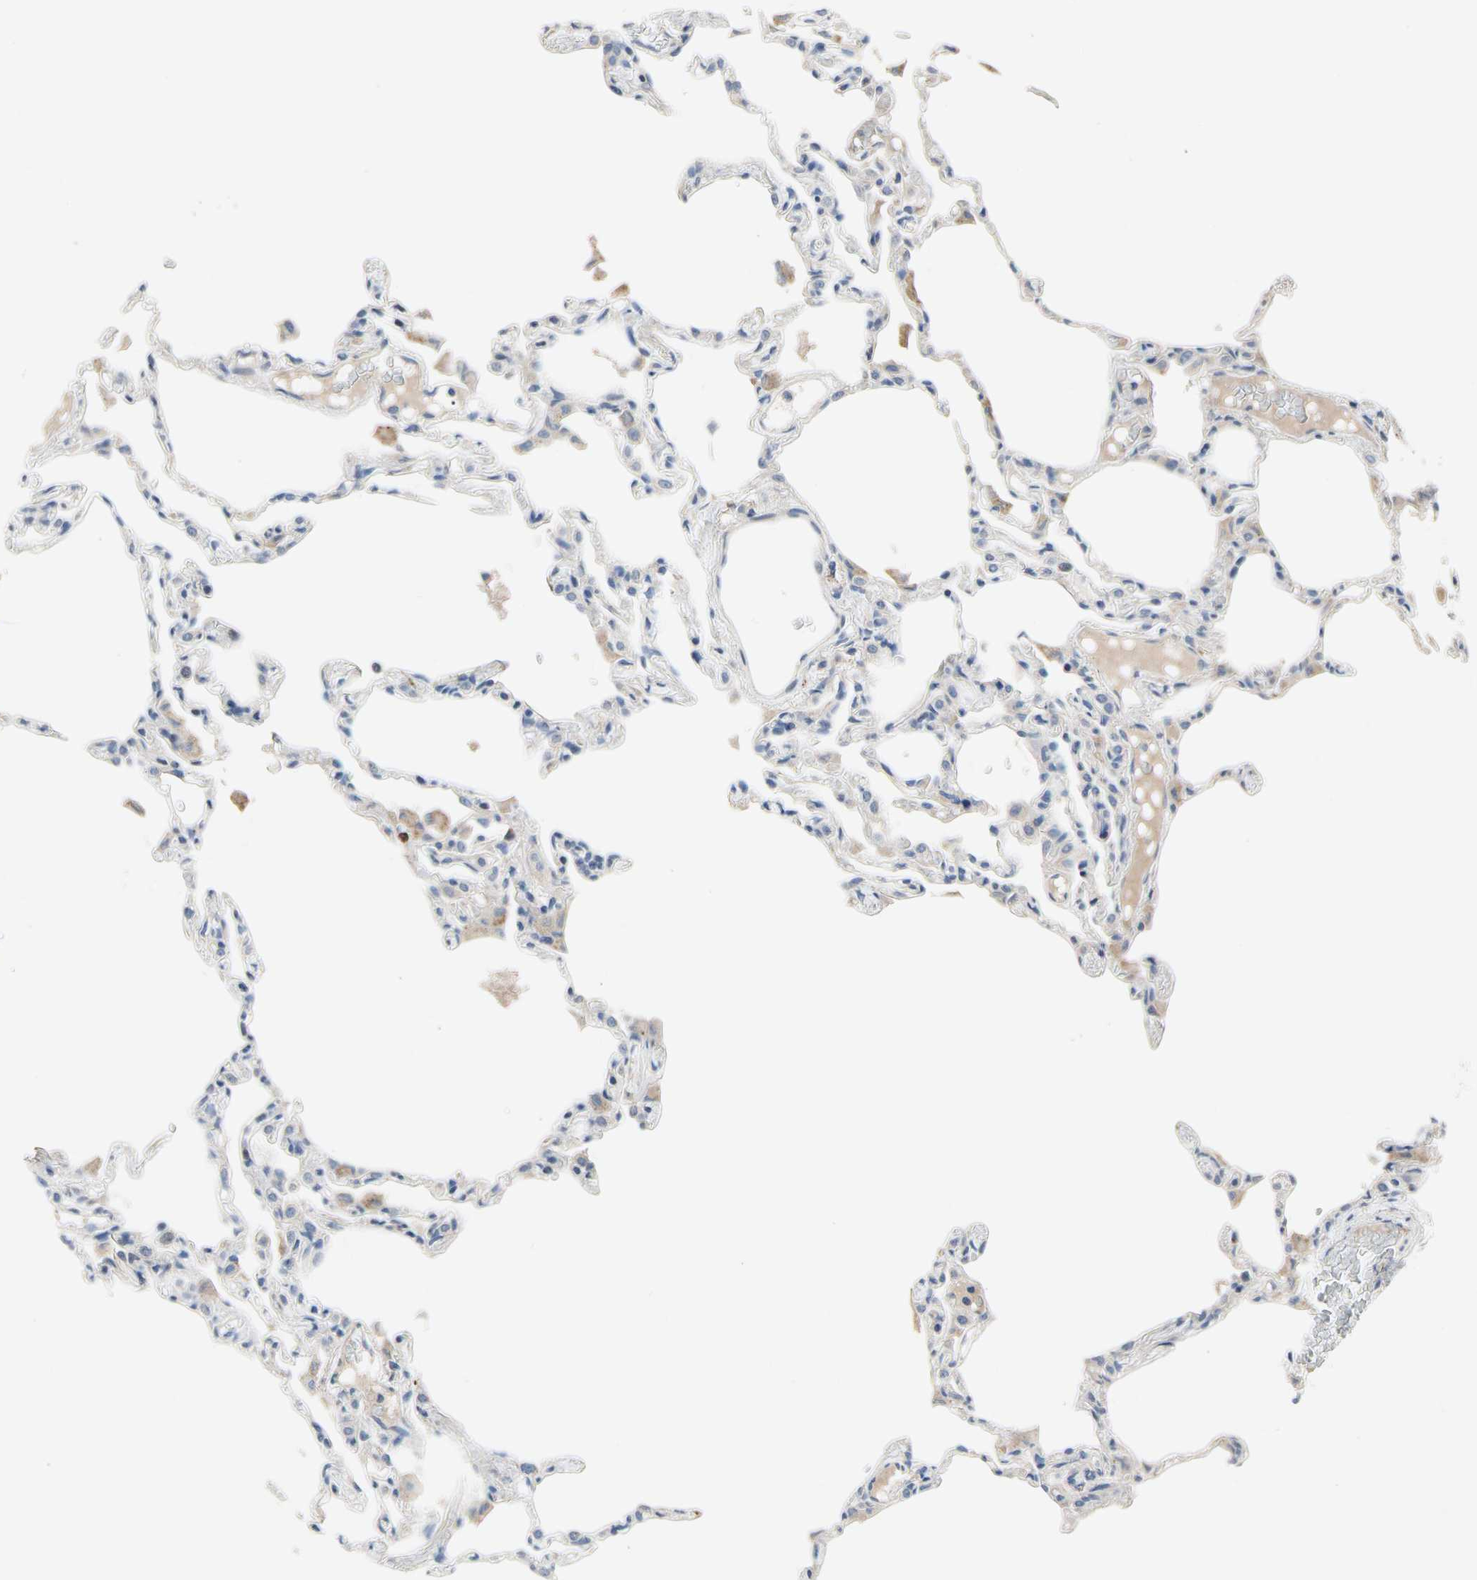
{"staining": {"intensity": "negative", "quantity": "none", "location": "none"}, "tissue": "lung", "cell_type": "Alveolar cells", "image_type": "normal", "snomed": [{"axis": "morphology", "description": "Normal tissue, NOS"}, {"axis": "topography", "description": "Lung"}], "caption": "Lung was stained to show a protein in brown. There is no significant staining in alveolar cells. (Immunohistochemistry, brightfield microscopy, high magnification).", "gene": "GAS6", "patient": {"sex": "female", "age": 49}}